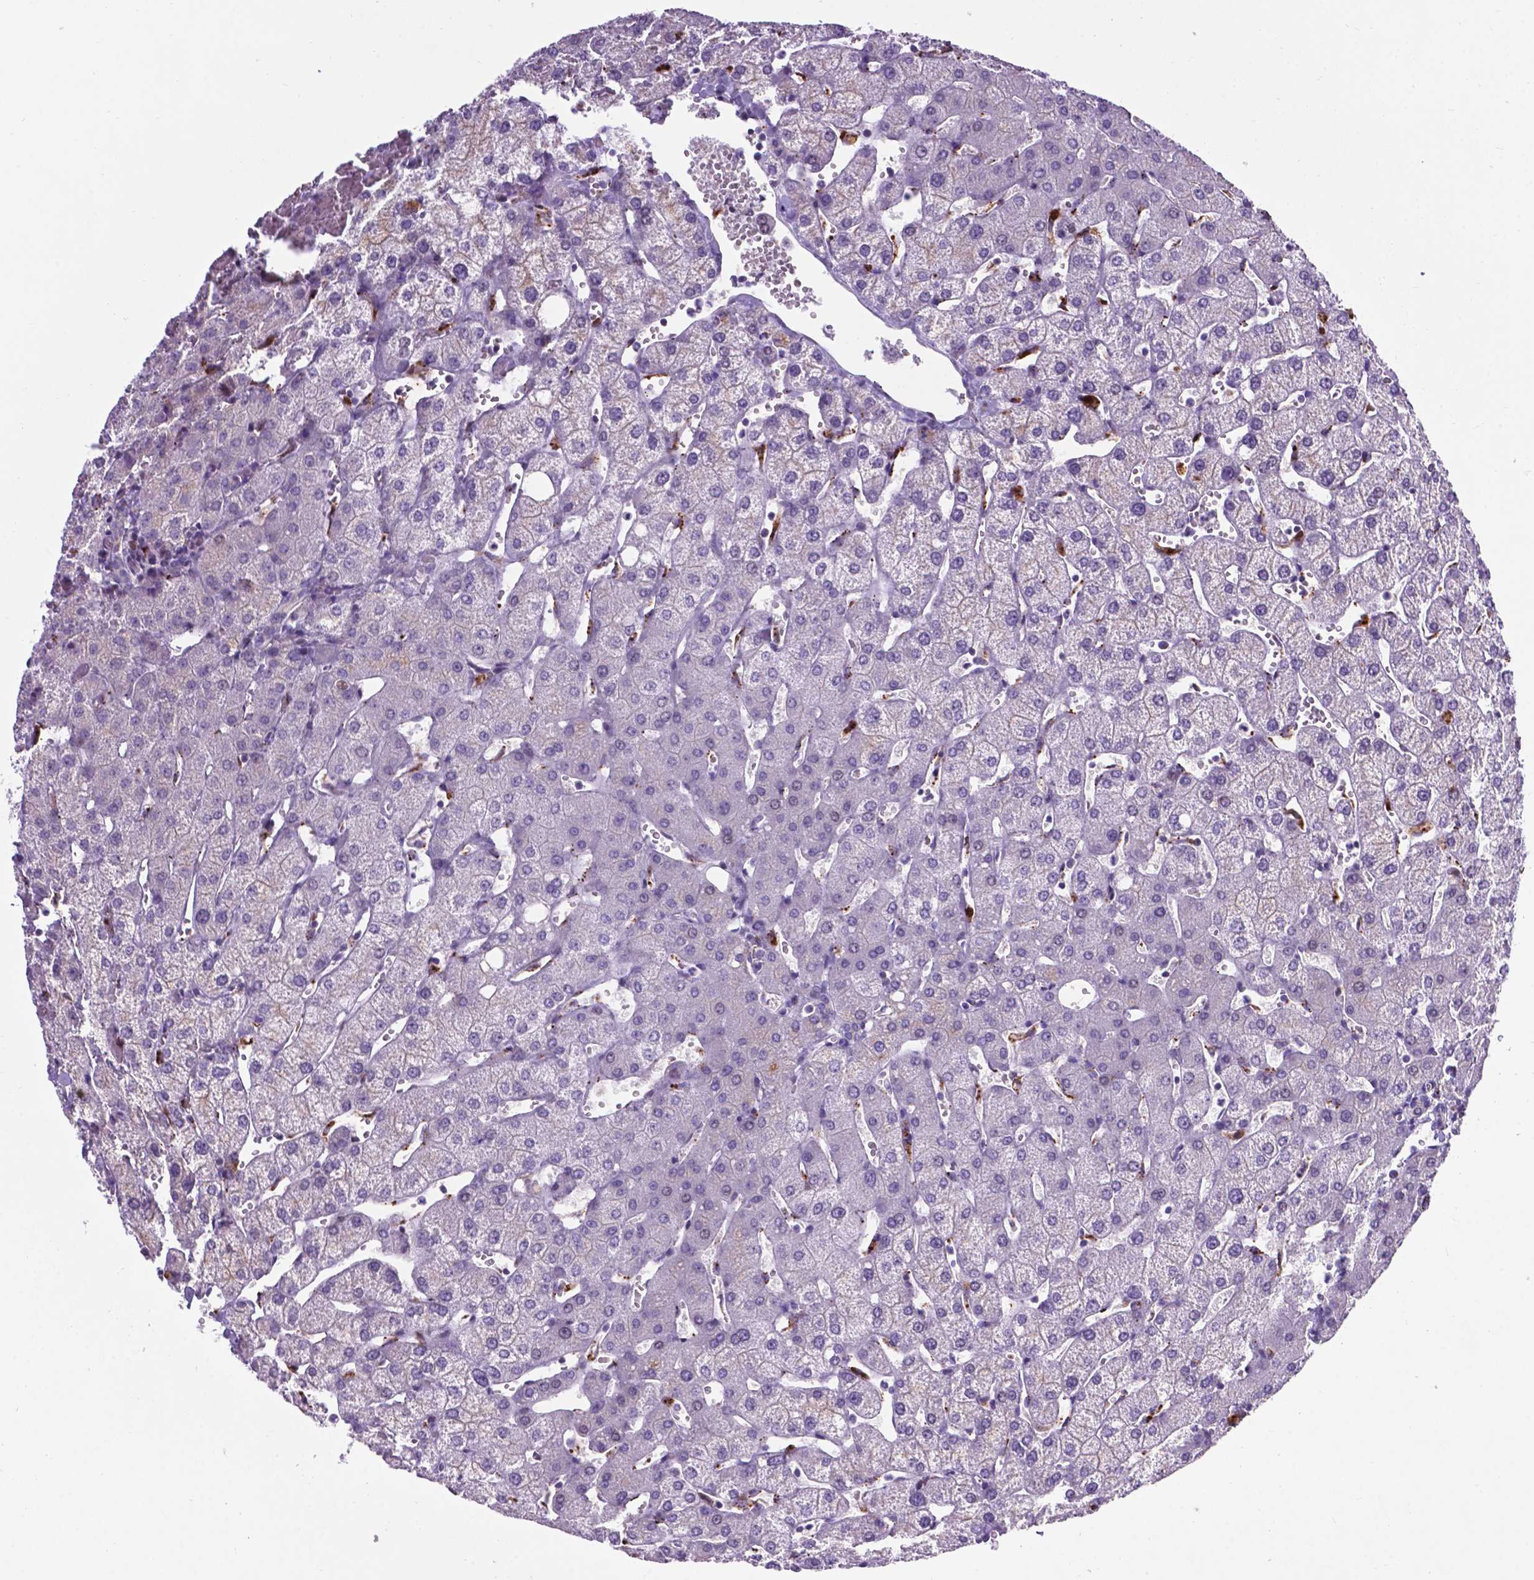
{"staining": {"intensity": "negative", "quantity": "none", "location": "none"}, "tissue": "liver", "cell_type": "Cholangiocytes", "image_type": "normal", "snomed": [{"axis": "morphology", "description": "Normal tissue, NOS"}, {"axis": "topography", "description": "Liver"}], "caption": "Immunohistochemical staining of normal liver displays no significant positivity in cholangiocytes. (DAB (3,3'-diaminobenzidine) immunohistochemistry (IHC) visualized using brightfield microscopy, high magnification).", "gene": "SMAD2", "patient": {"sex": "female", "age": 54}}